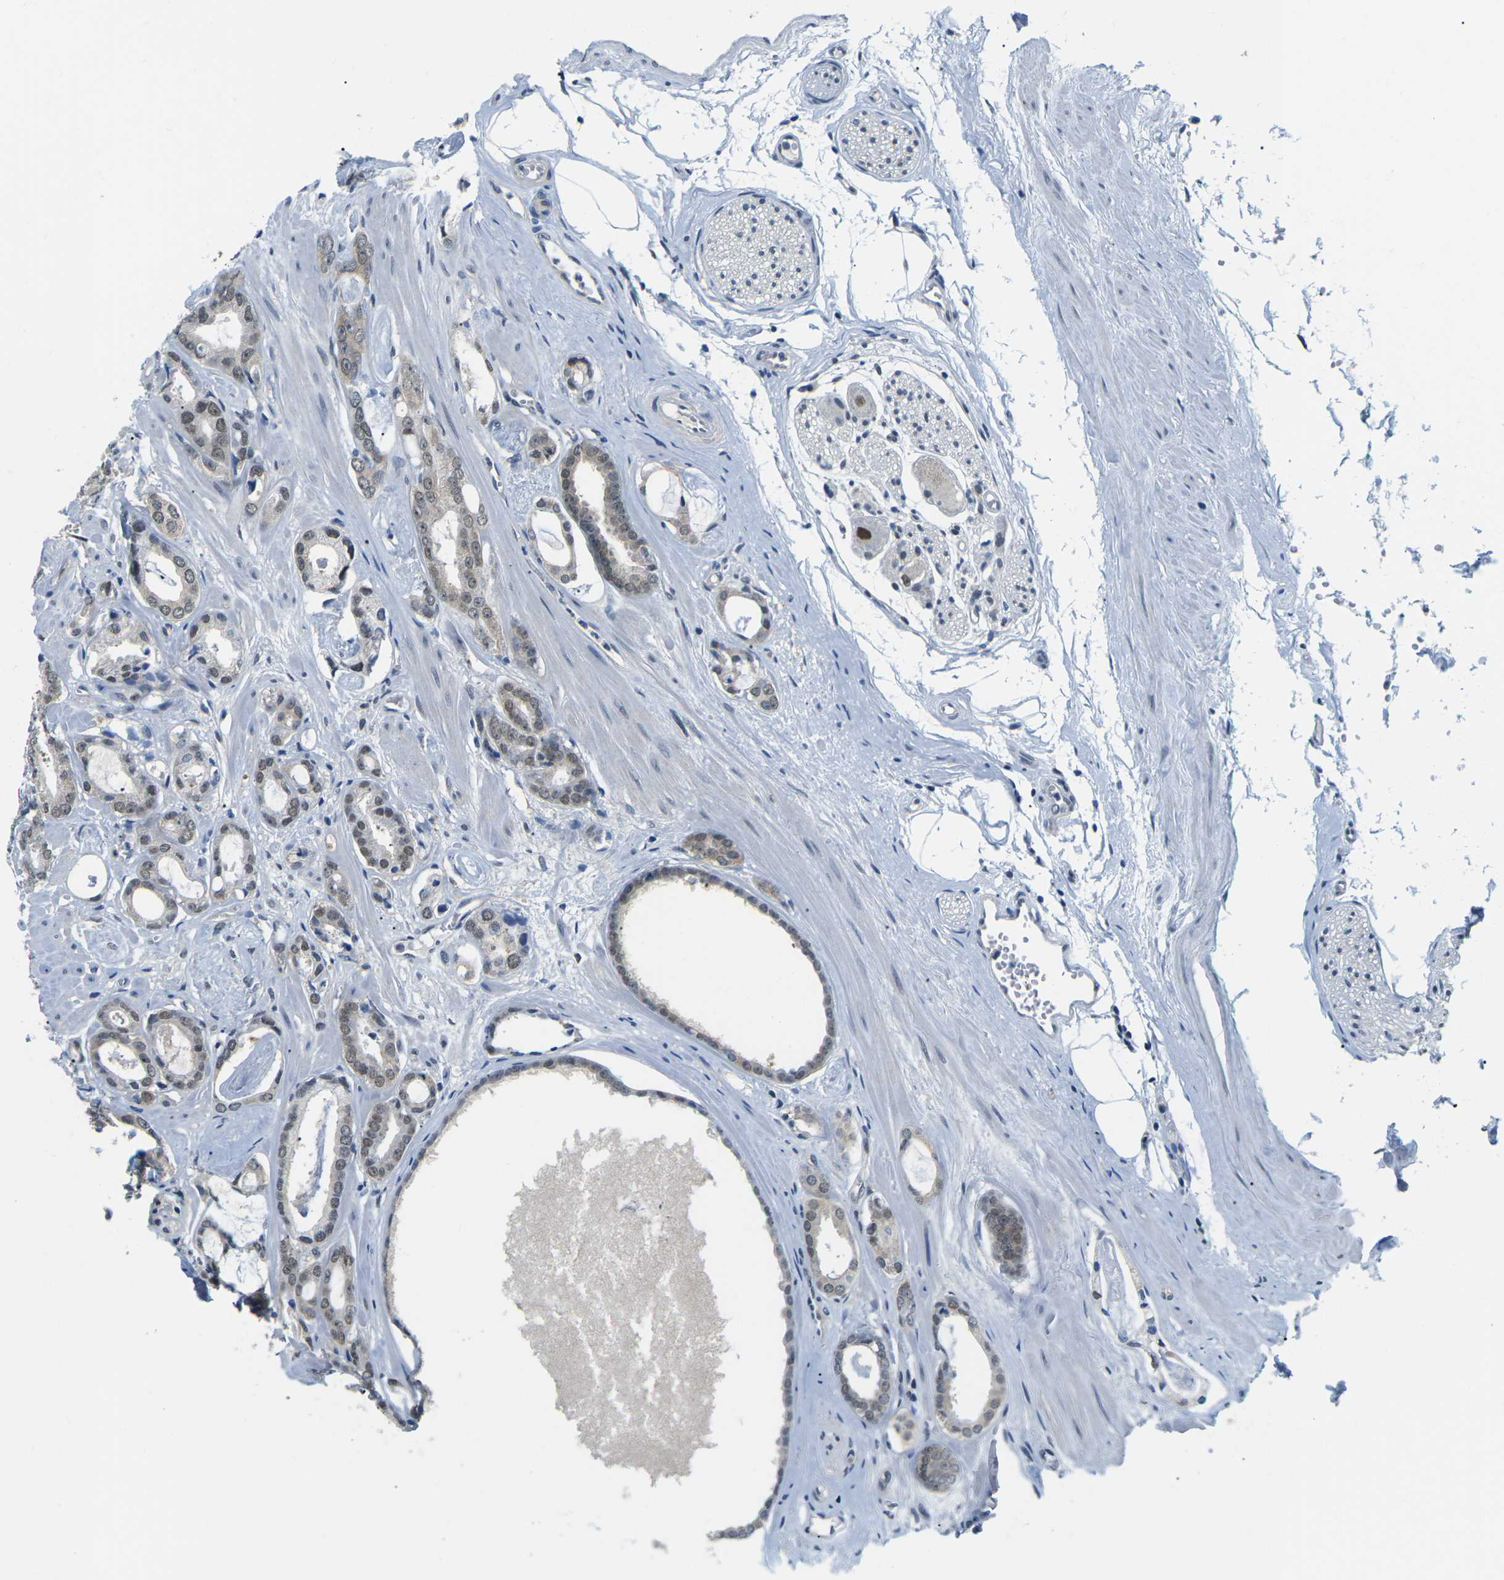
{"staining": {"intensity": "weak", "quantity": "25%-75%", "location": "cytoplasmic/membranous,nuclear"}, "tissue": "prostate cancer", "cell_type": "Tumor cells", "image_type": "cancer", "snomed": [{"axis": "morphology", "description": "Adenocarcinoma, Low grade"}, {"axis": "topography", "description": "Prostate"}], "caption": "Immunohistochemical staining of human adenocarcinoma (low-grade) (prostate) exhibits low levels of weak cytoplasmic/membranous and nuclear positivity in approximately 25%-75% of tumor cells.", "gene": "UBA7", "patient": {"sex": "male", "age": 53}}